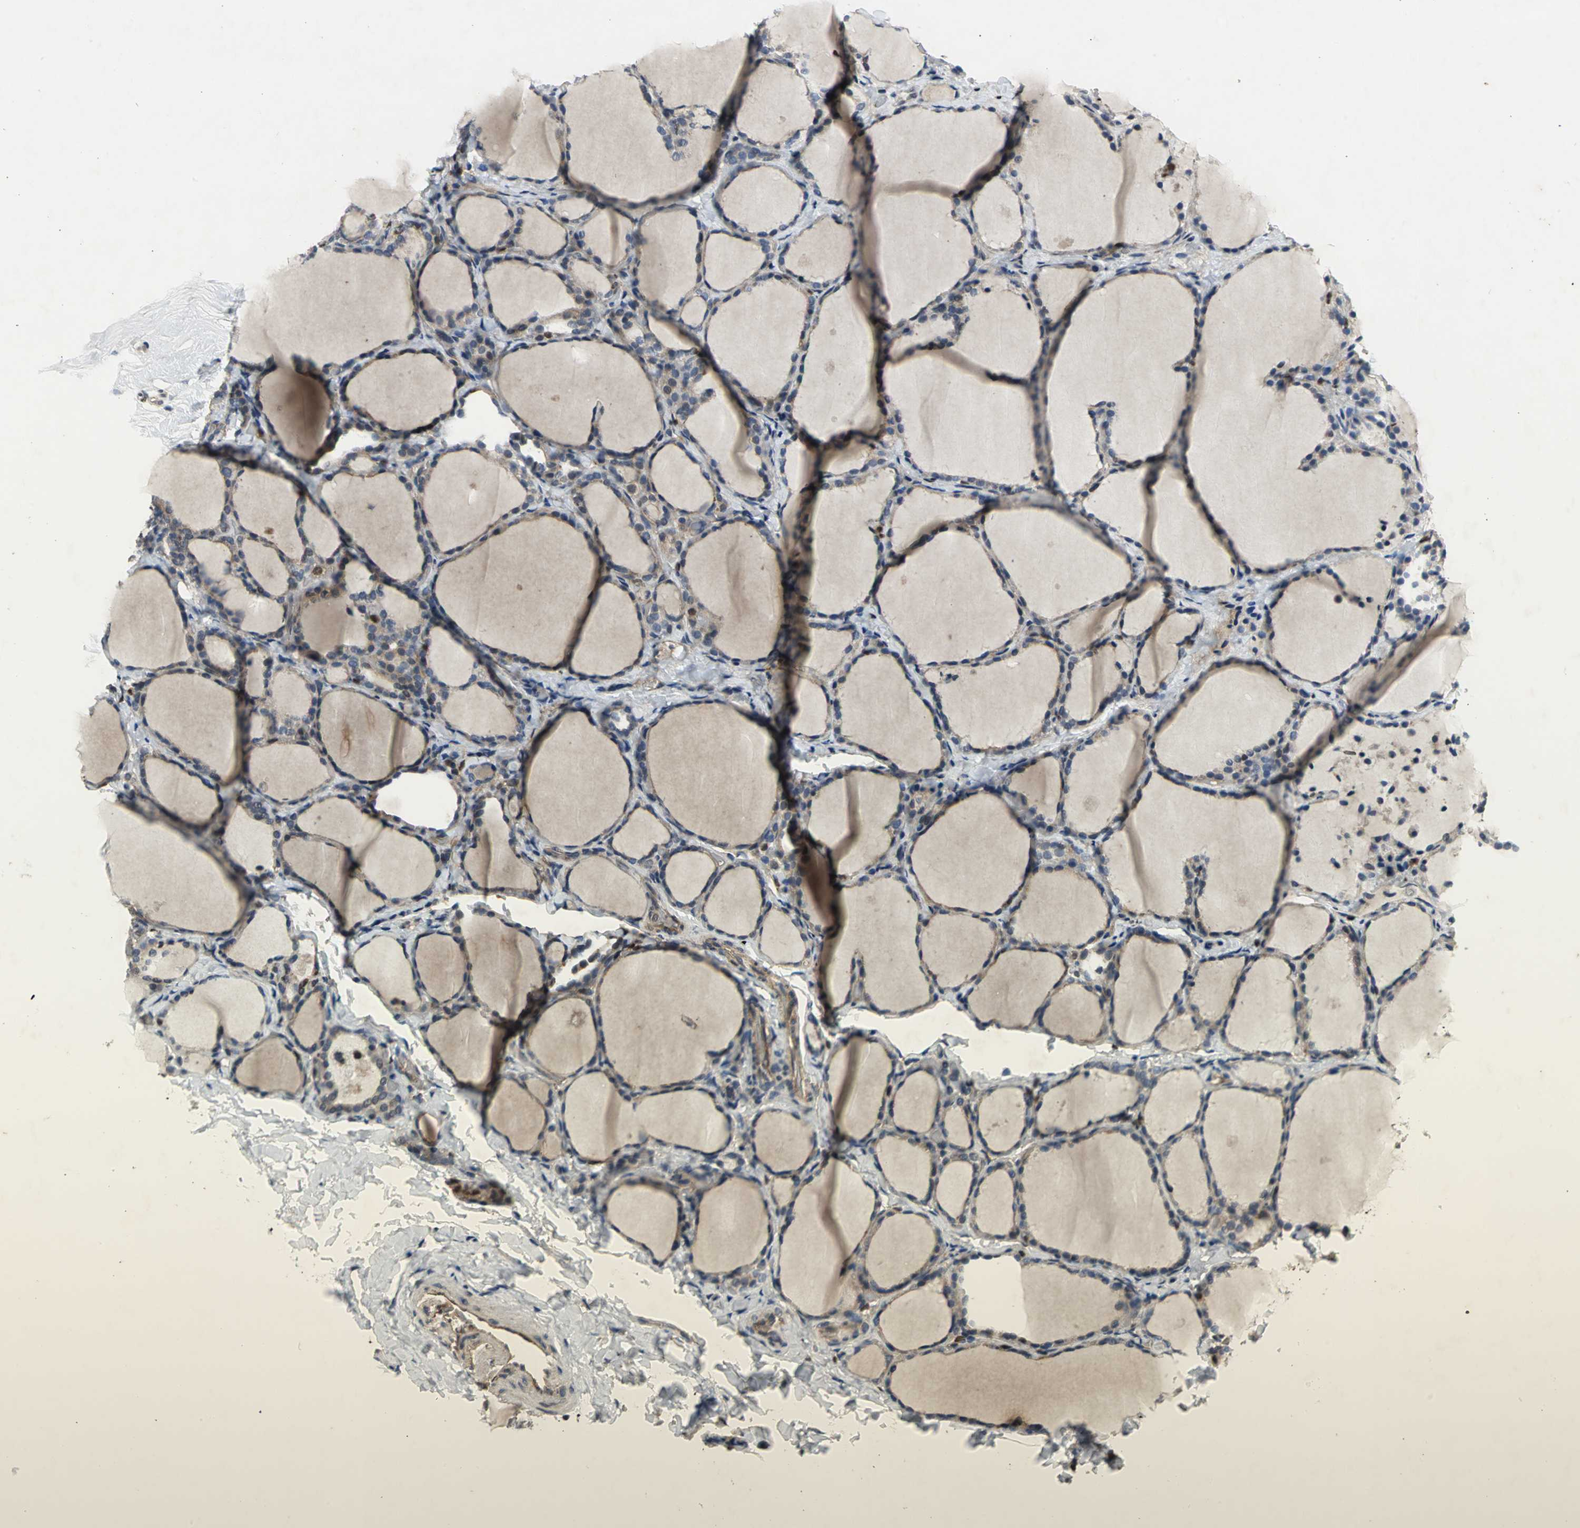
{"staining": {"intensity": "moderate", "quantity": ">75%", "location": "cytoplasmic/membranous"}, "tissue": "thyroid gland", "cell_type": "Glandular cells", "image_type": "normal", "snomed": [{"axis": "morphology", "description": "Normal tissue, NOS"}, {"axis": "morphology", "description": "Papillary adenocarcinoma, NOS"}, {"axis": "topography", "description": "Thyroid gland"}], "caption": "Thyroid gland stained for a protein (brown) reveals moderate cytoplasmic/membranous positive staining in about >75% of glandular cells.", "gene": "AHR", "patient": {"sex": "female", "age": 30}}